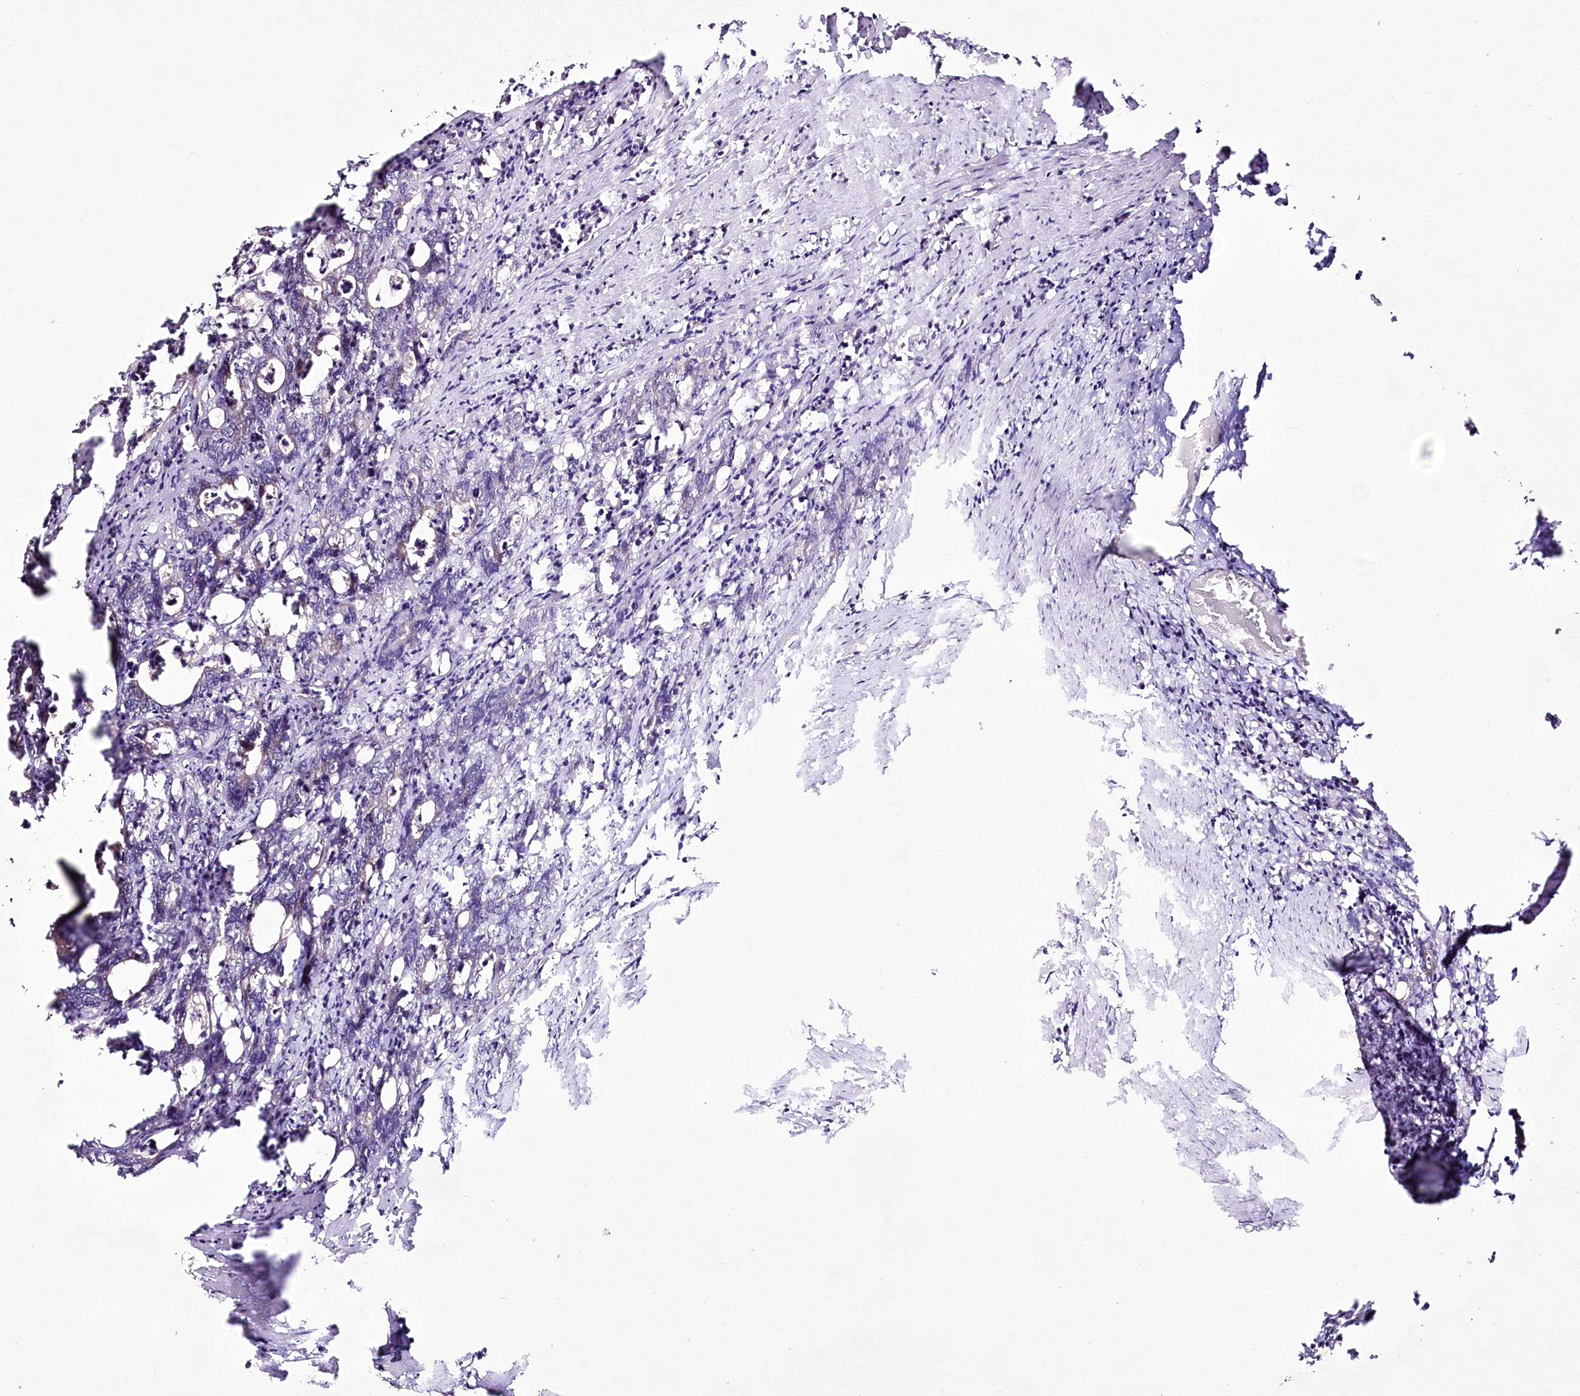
{"staining": {"intensity": "negative", "quantity": "none", "location": "none"}, "tissue": "colorectal cancer", "cell_type": "Tumor cells", "image_type": "cancer", "snomed": [{"axis": "morphology", "description": "Adenocarcinoma, NOS"}, {"axis": "topography", "description": "Colon"}], "caption": "This photomicrograph is of adenocarcinoma (colorectal) stained with IHC to label a protein in brown with the nuclei are counter-stained blue. There is no staining in tumor cells.", "gene": "REXO2", "patient": {"sex": "female", "age": 75}}